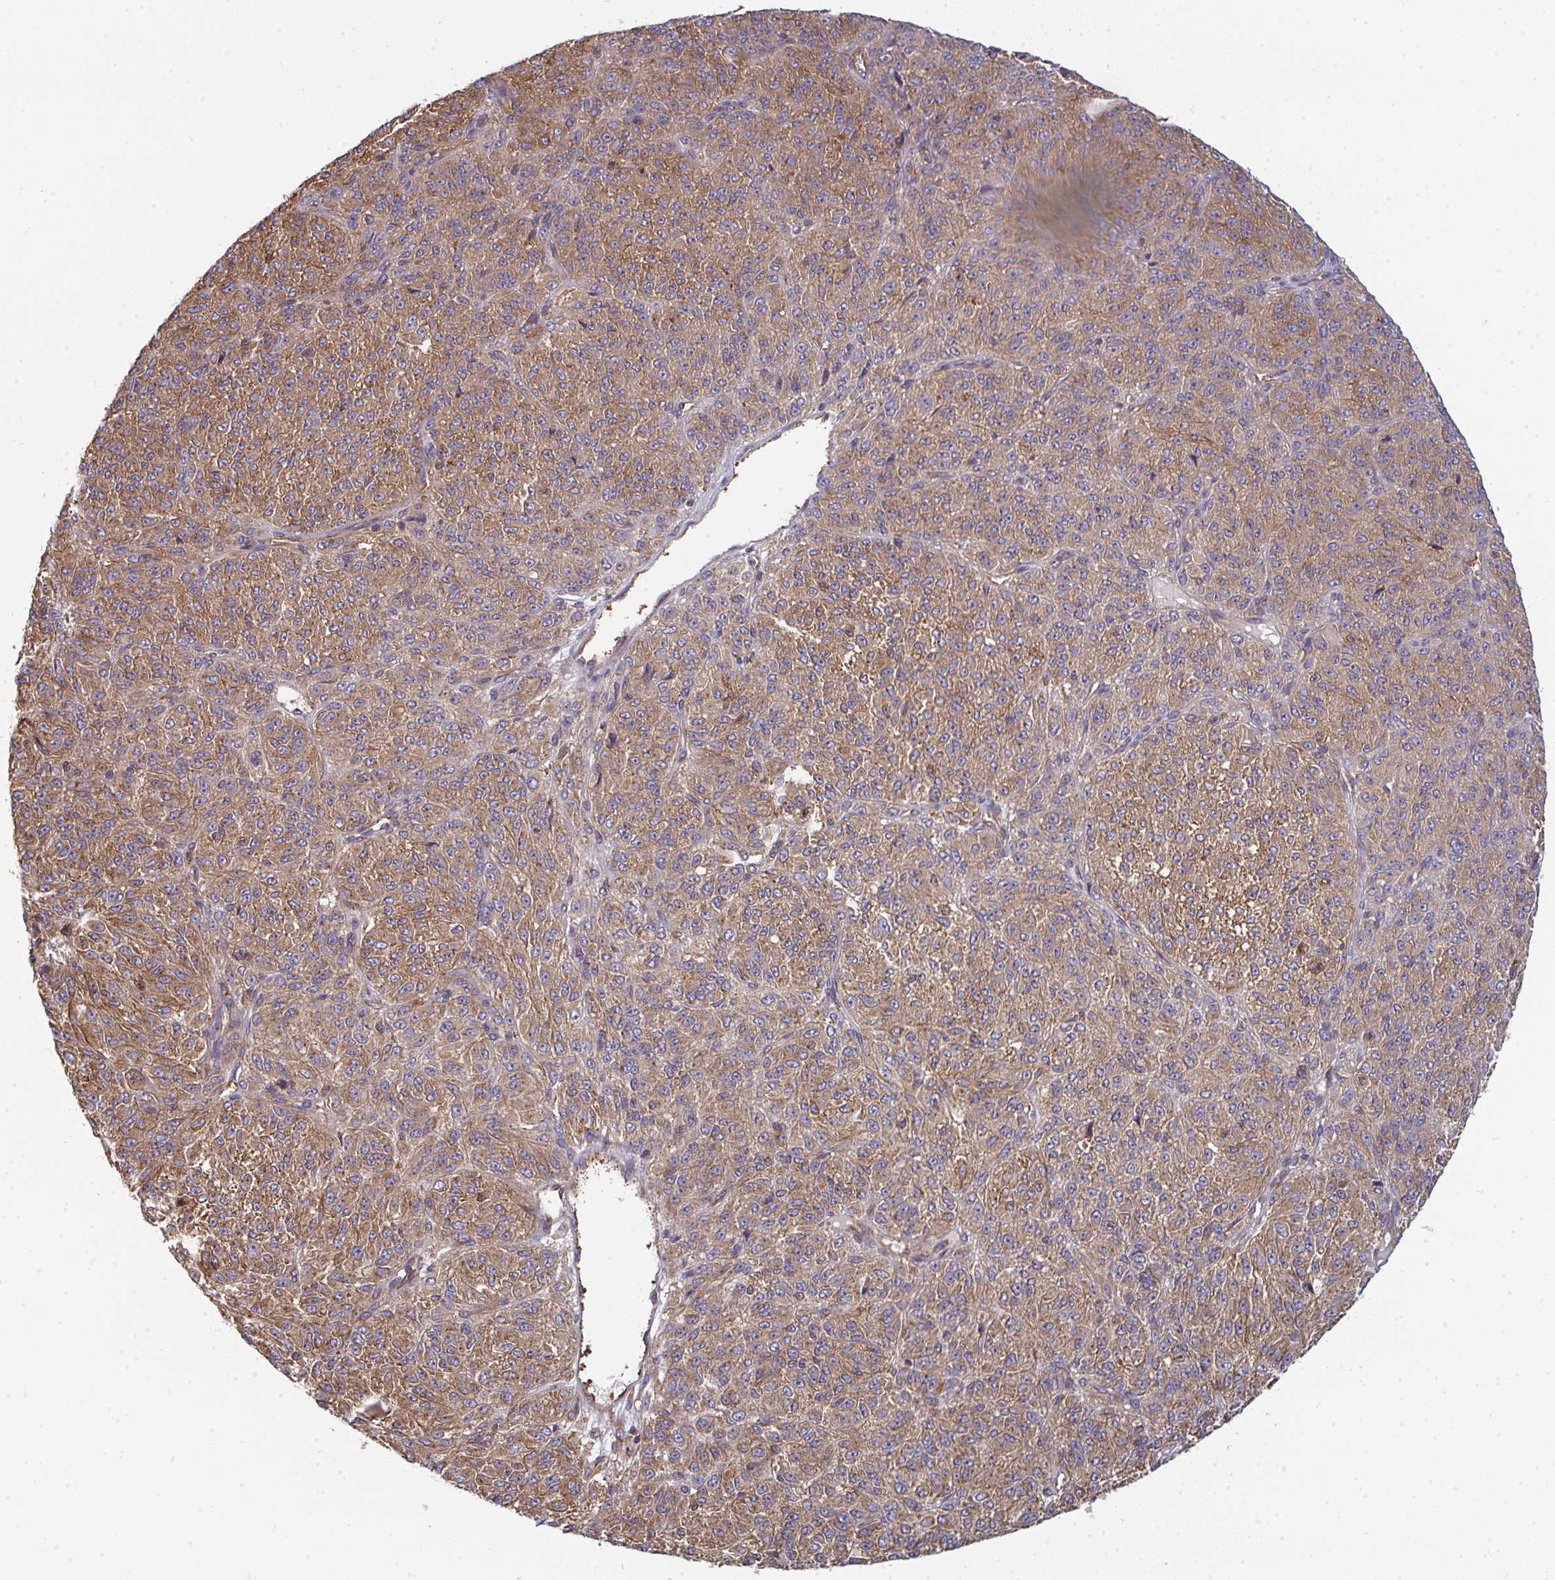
{"staining": {"intensity": "moderate", "quantity": ">75%", "location": "cytoplasmic/membranous"}, "tissue": "melanoma", "cell_type": "Tumor cells", "image_type": "cancer", "snomed": [{"axis": "morphology", "description": "Malignant melanoma, Metastatic site"}, {"axis": "topography", "description": "Brain"}], "caption": "Melanoma stained with a protein marker exhibits moderate staining in tumor cells.", "gene": "DYNC1I2", "patient": {"sex": "female", "age": 56}}